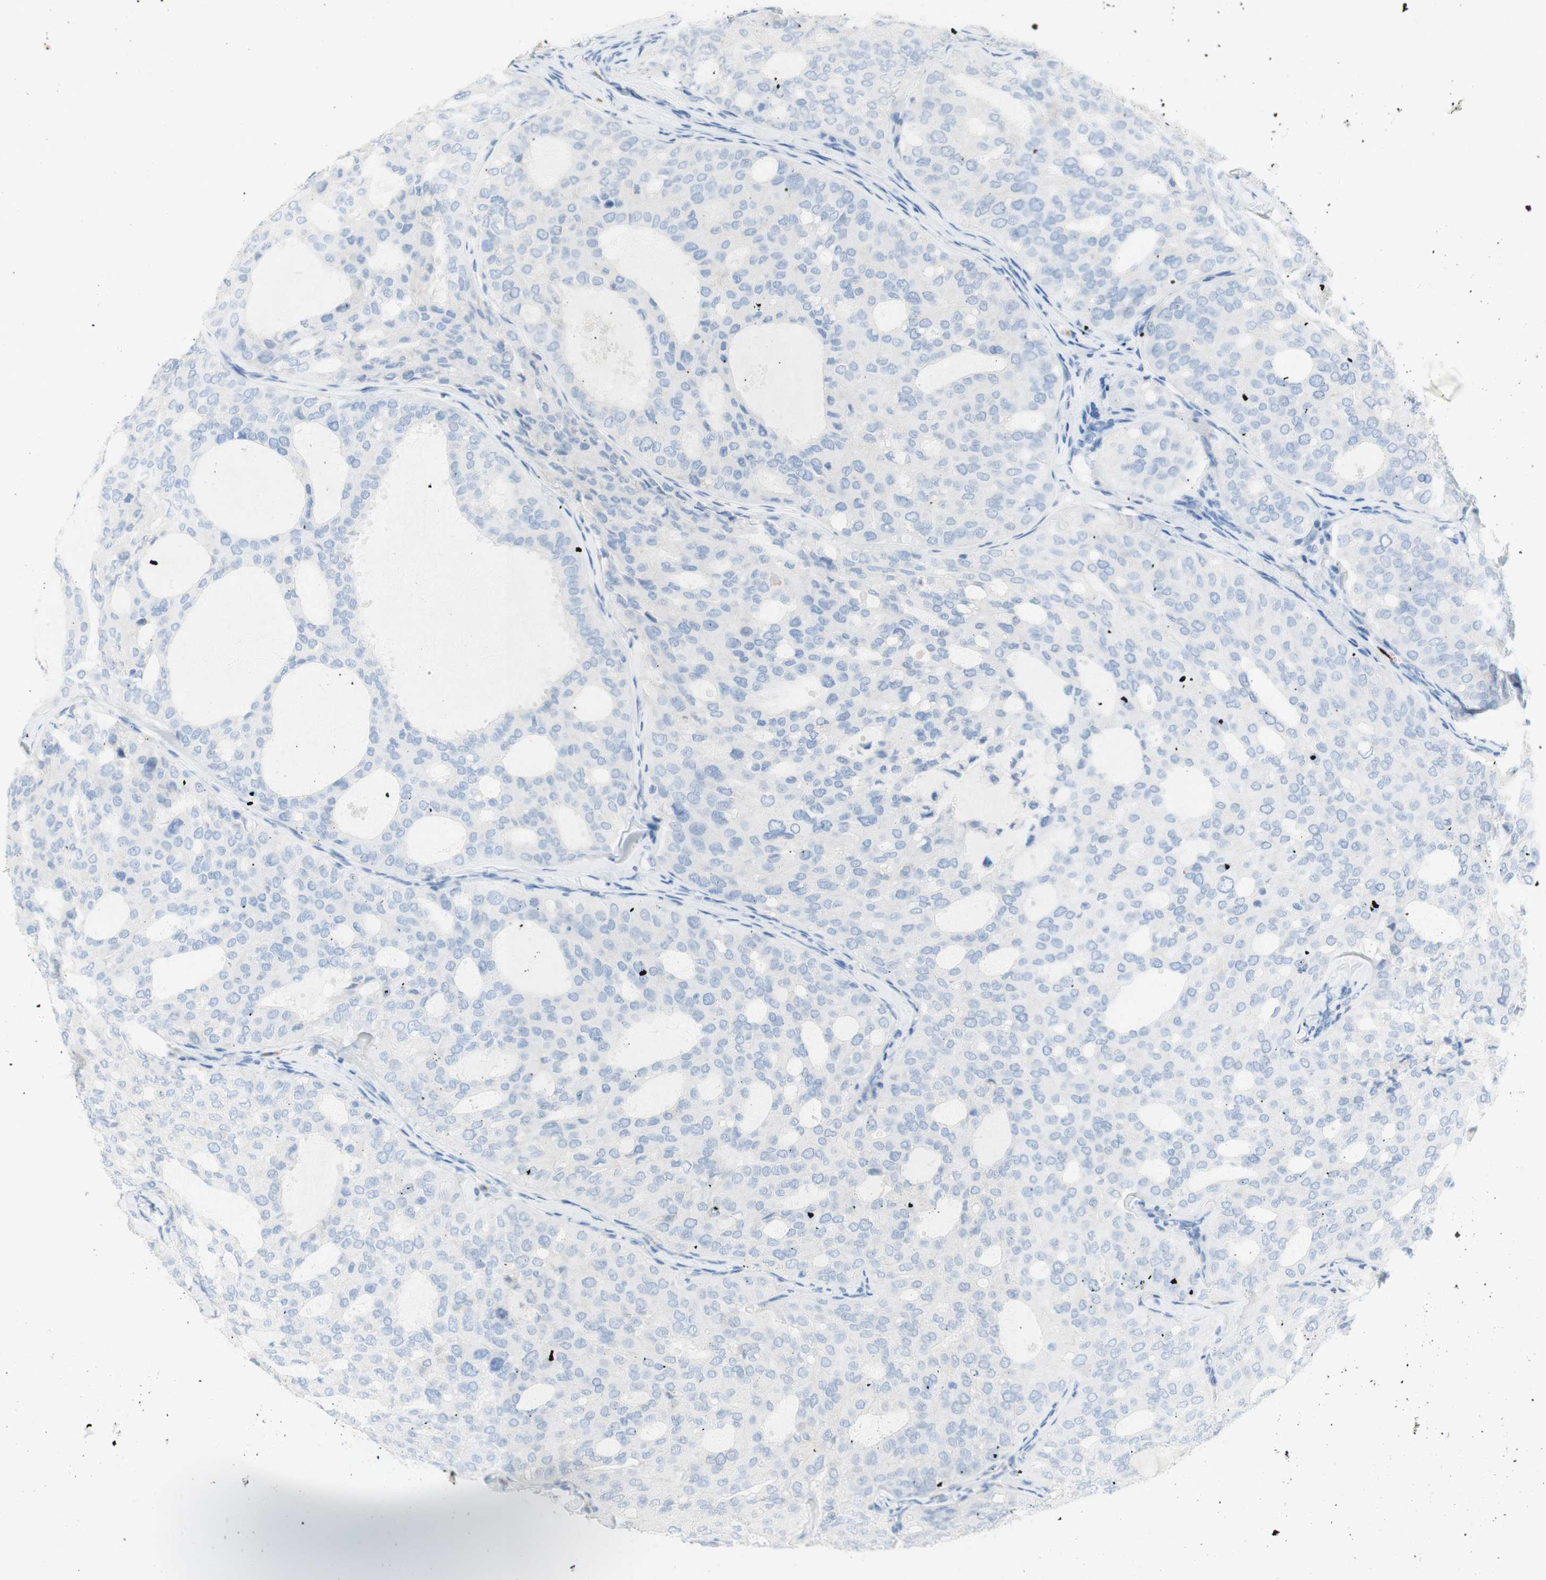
{"staining": {"intensity": "negative", "quantity": "none", "location": "none"}, "tissue": "thyroid cancer", "cell_type": "Tumor cells", "image_type": "cancer", "snomed": [{"axis": "morphology", "description": "Follicular adenoma carcinoma, NOS"}, {"axis": "topography", "description": "Thyroid gland"}], "caption": "Immunohistochemistry image of neoplastic tissue: human thyroid follicular adenoma carcinoma stained with DAB (3,3'-diaminobenzidine) shows no significant protein expression in tumor cells.", "gene": "CEACAM1", "patient": {"sex": "male", "age": 75}}